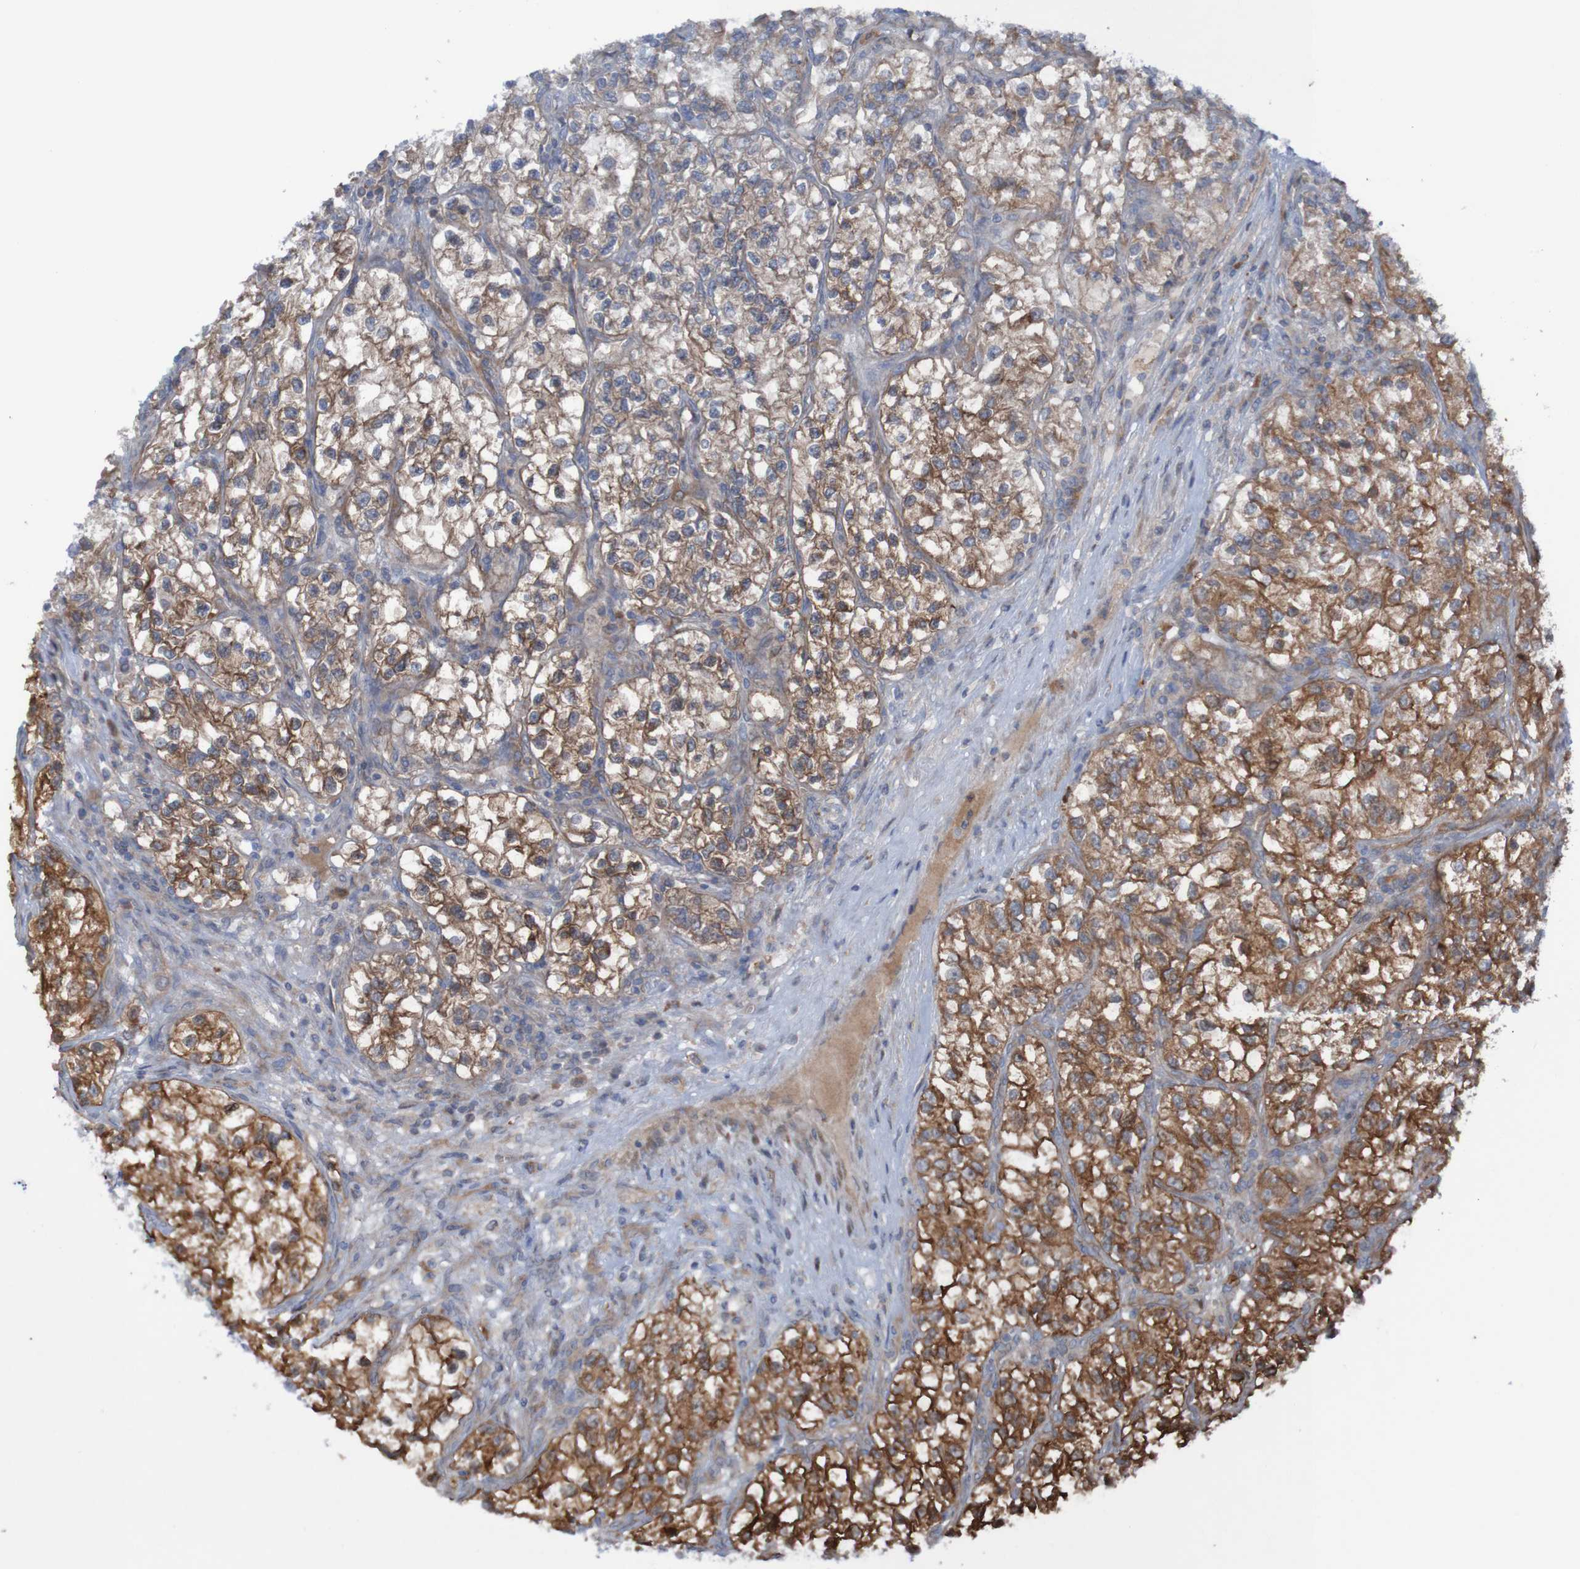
{"staining": {"intensity": "strong", "quantity": "25%-75%", "location": "cytoplasmic/membranous"}, "tissue": "renal cancer", "cell_type": "Tumor cells", "image_type": "cancer", "snomed": [{"axis": "morphology", "description": "Adenocarcinoma, NOS"}, {"axis": "topography", "description": "Kidney"}], "caption": "IHC photomicrograph of neoplastic tissue: adenocarcinoma (renal) stained using immunohistochemistry demonstrates high levels of strong protein expression localized specifically in the cytoplasmic/membranous of tumor cells, appearing as a cytoplasmic/membranous brown color.", "gene": "ANGPT4", "patient": {"sex": "female", "age": 57}}